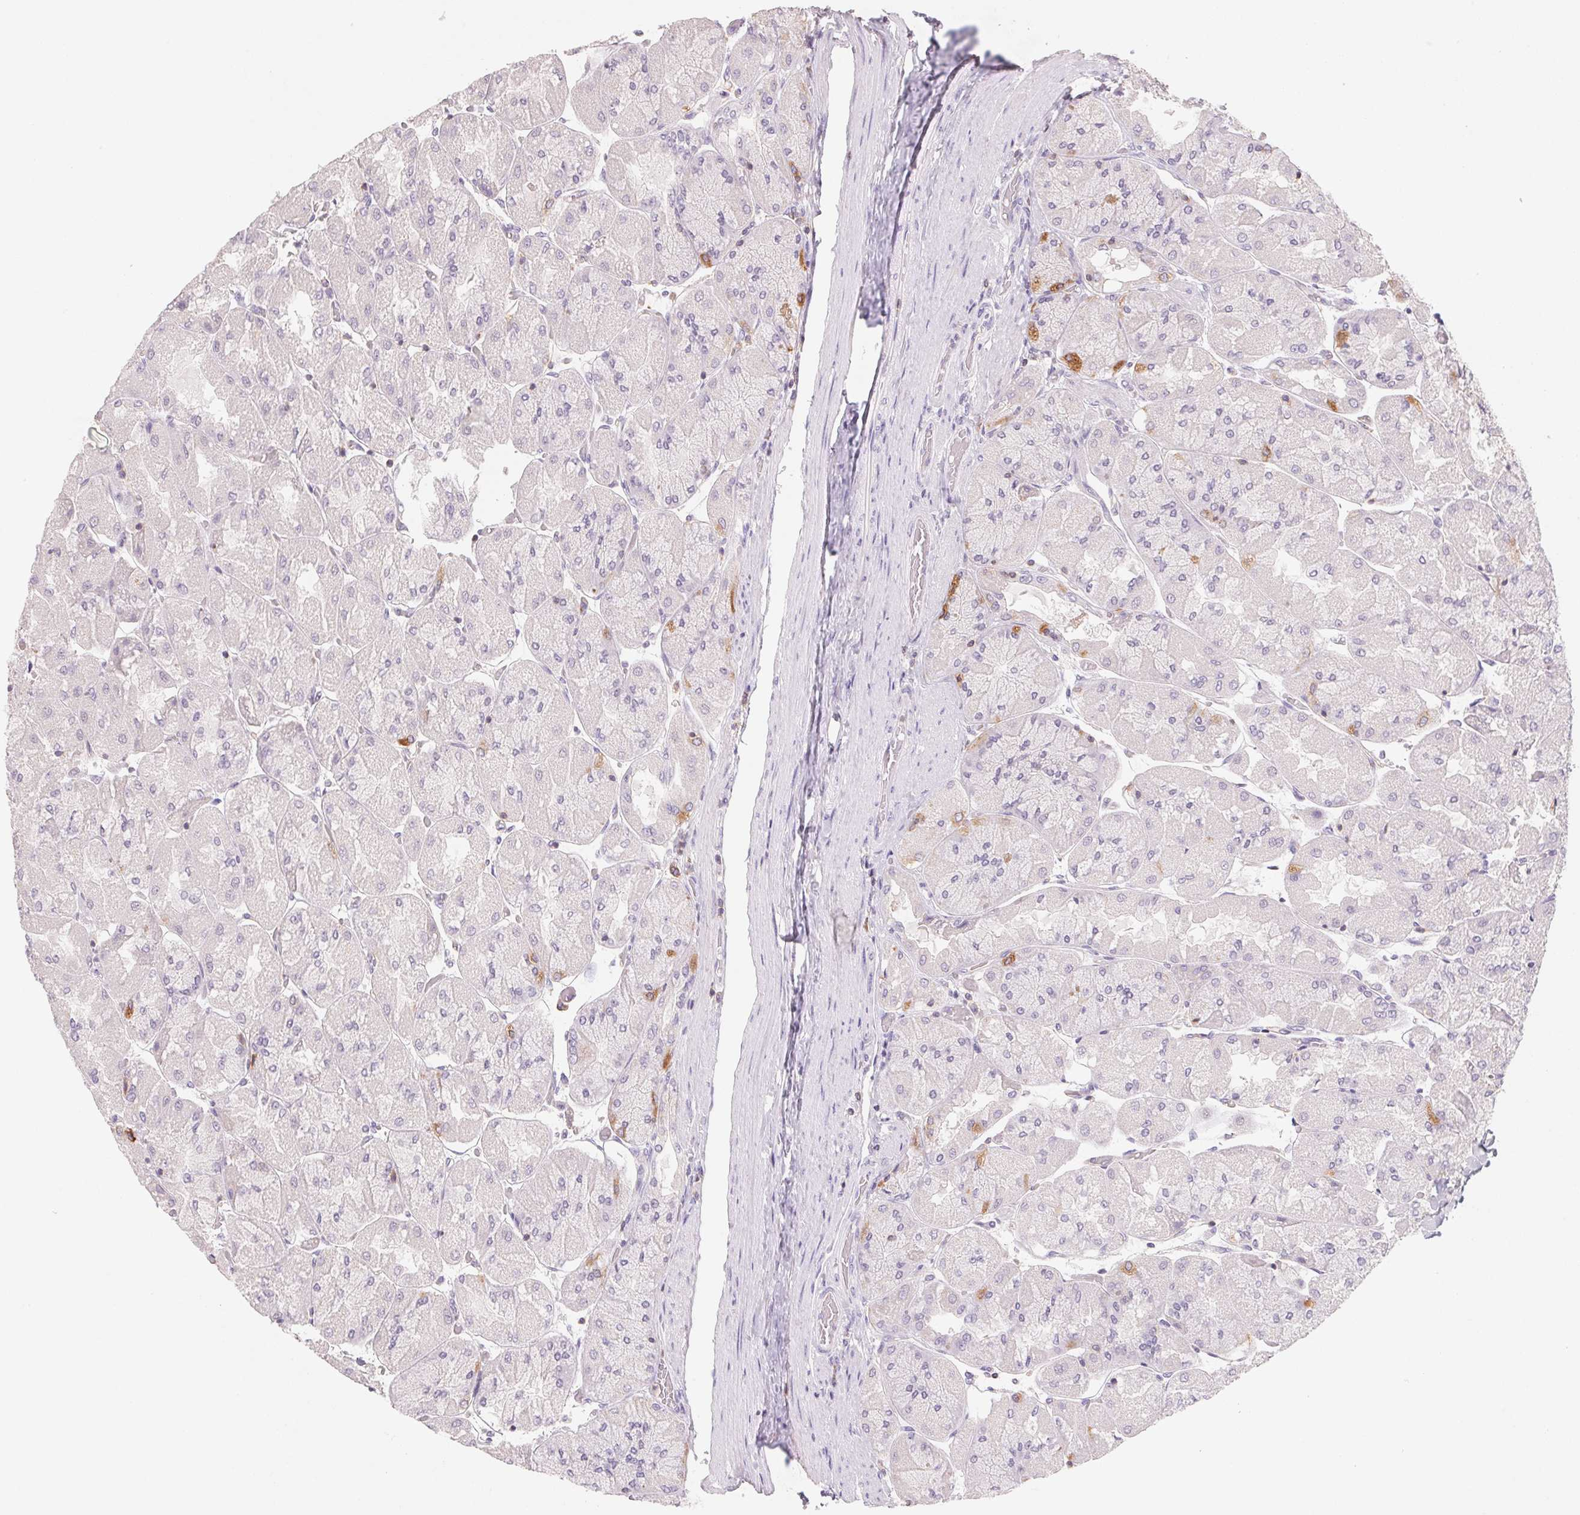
{"staining": {"intensity": "moderate", "quantity": "<25%", "location": "cytoplasmic/membranous"}, "tissue": "stomach", "cell_type": "Glandular cells", "image_type": "normal", "snomed": [{"axis": "morphology", "description": "Normal tissue, NOS"}, {"axis": "topography", "description": "Stomach"}], "caption": "A photomicrograph of stomach stained for a protein displays moderate cytoplasmic/membranous brown staining in glandular cells. (IHC, brightfield microscopy, high magnification).", "gene": "KIF26A", "patient": {"sex": "female", "age": 61}}